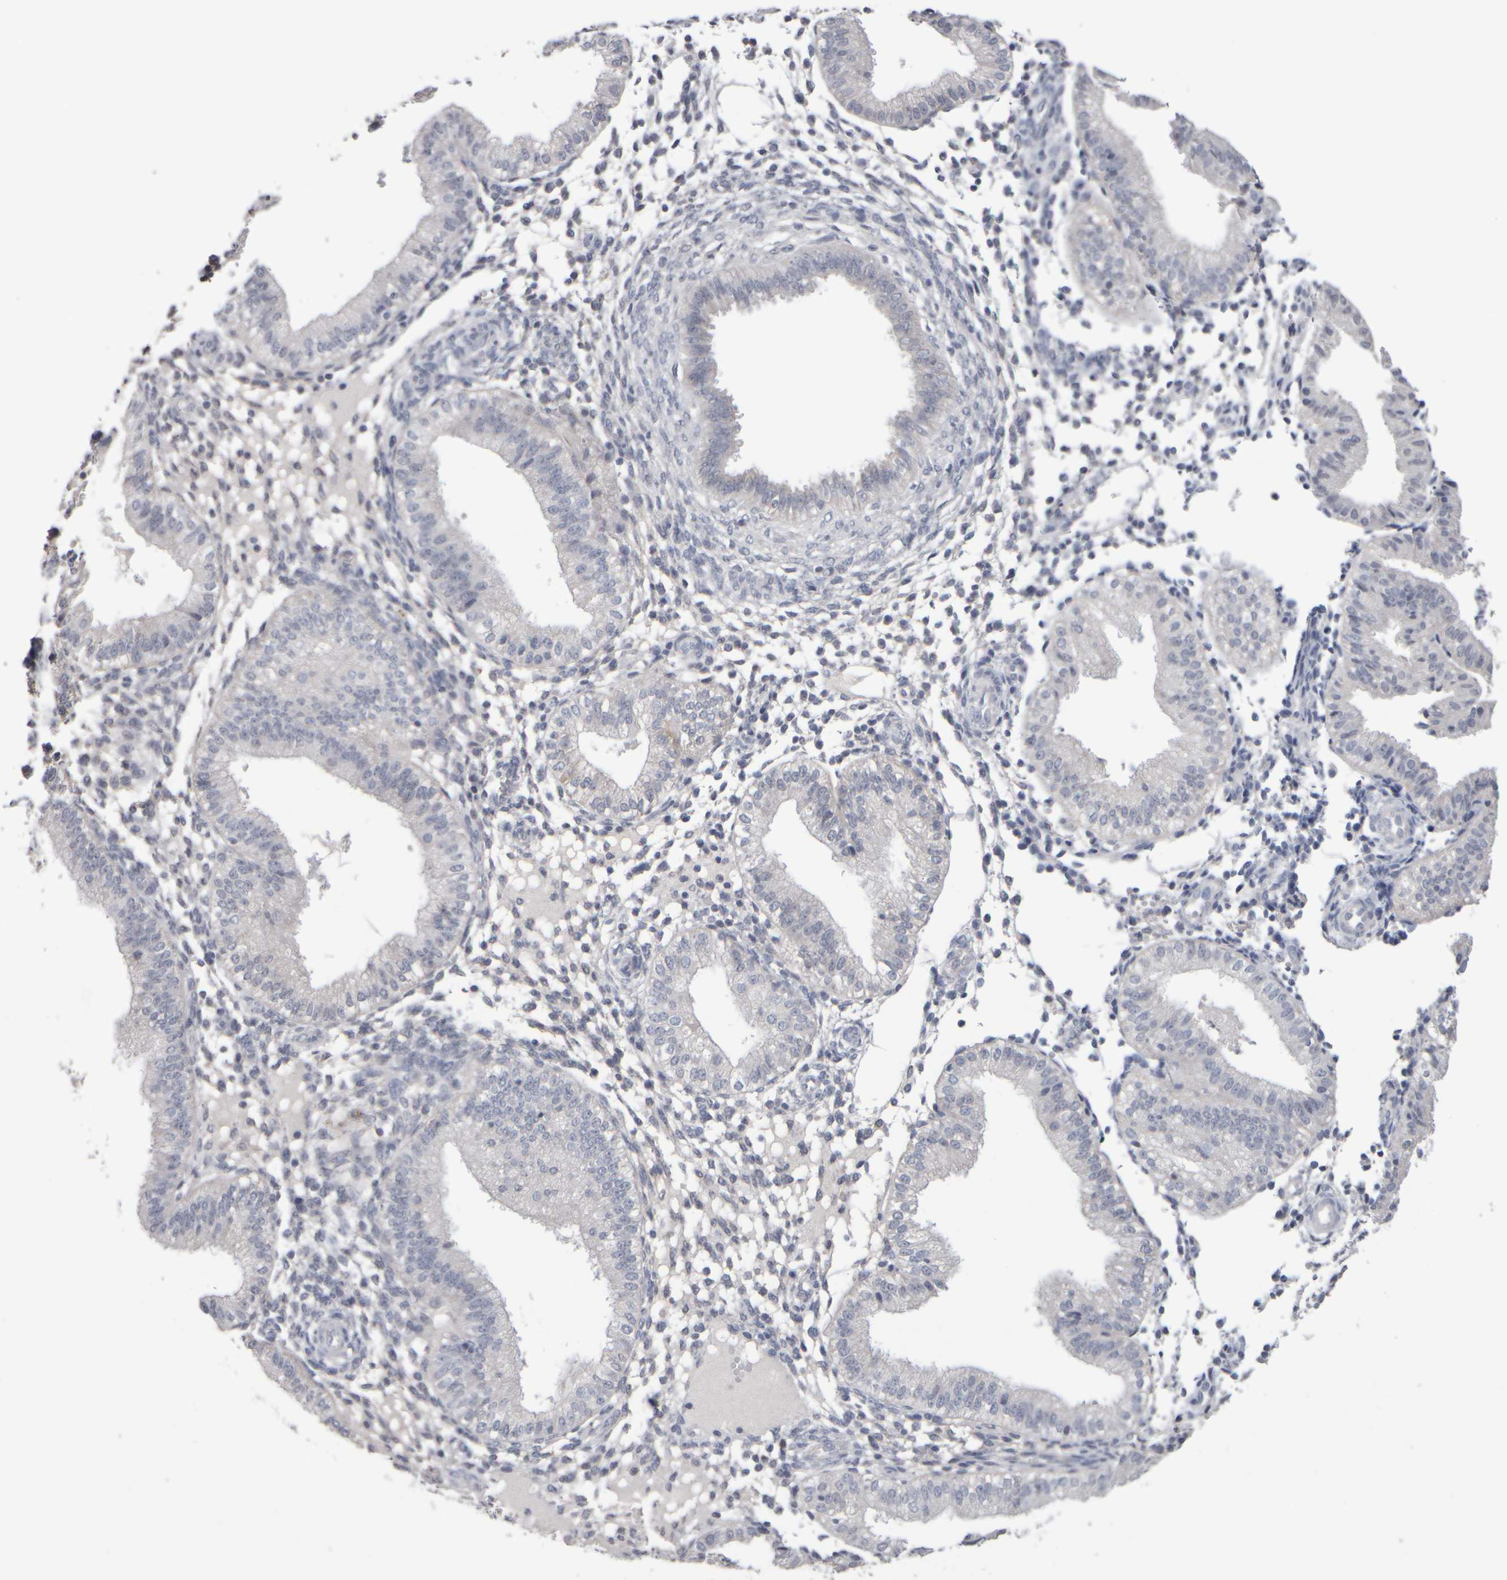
{"staining": {"intensity": "negative", "quantity": "none", "location": "none"}, "tissue": "endometrium", "cell_type": "Cells in endometrial stroma", "image_type": "normal", "snomed": [{"axis": "morphology", "description": "Normal tissue, NOS"}, {"axis": "topography", "description": "Endometrium"}], "caption": "A high-resolution micrograph shows immunohistochemistry (IHC) staining of unremarkable endometrium, which shows no significant expression in cells in endometrial stroma. Brightfield microscopy of immunohistochemistry stained with DAB (3,3'-diaminobenzidine) (brown) and hematoxylin (blue), captured at high magnification.", "gene": "EPHX2", "patient": {"sex": "female", "age": 39}}